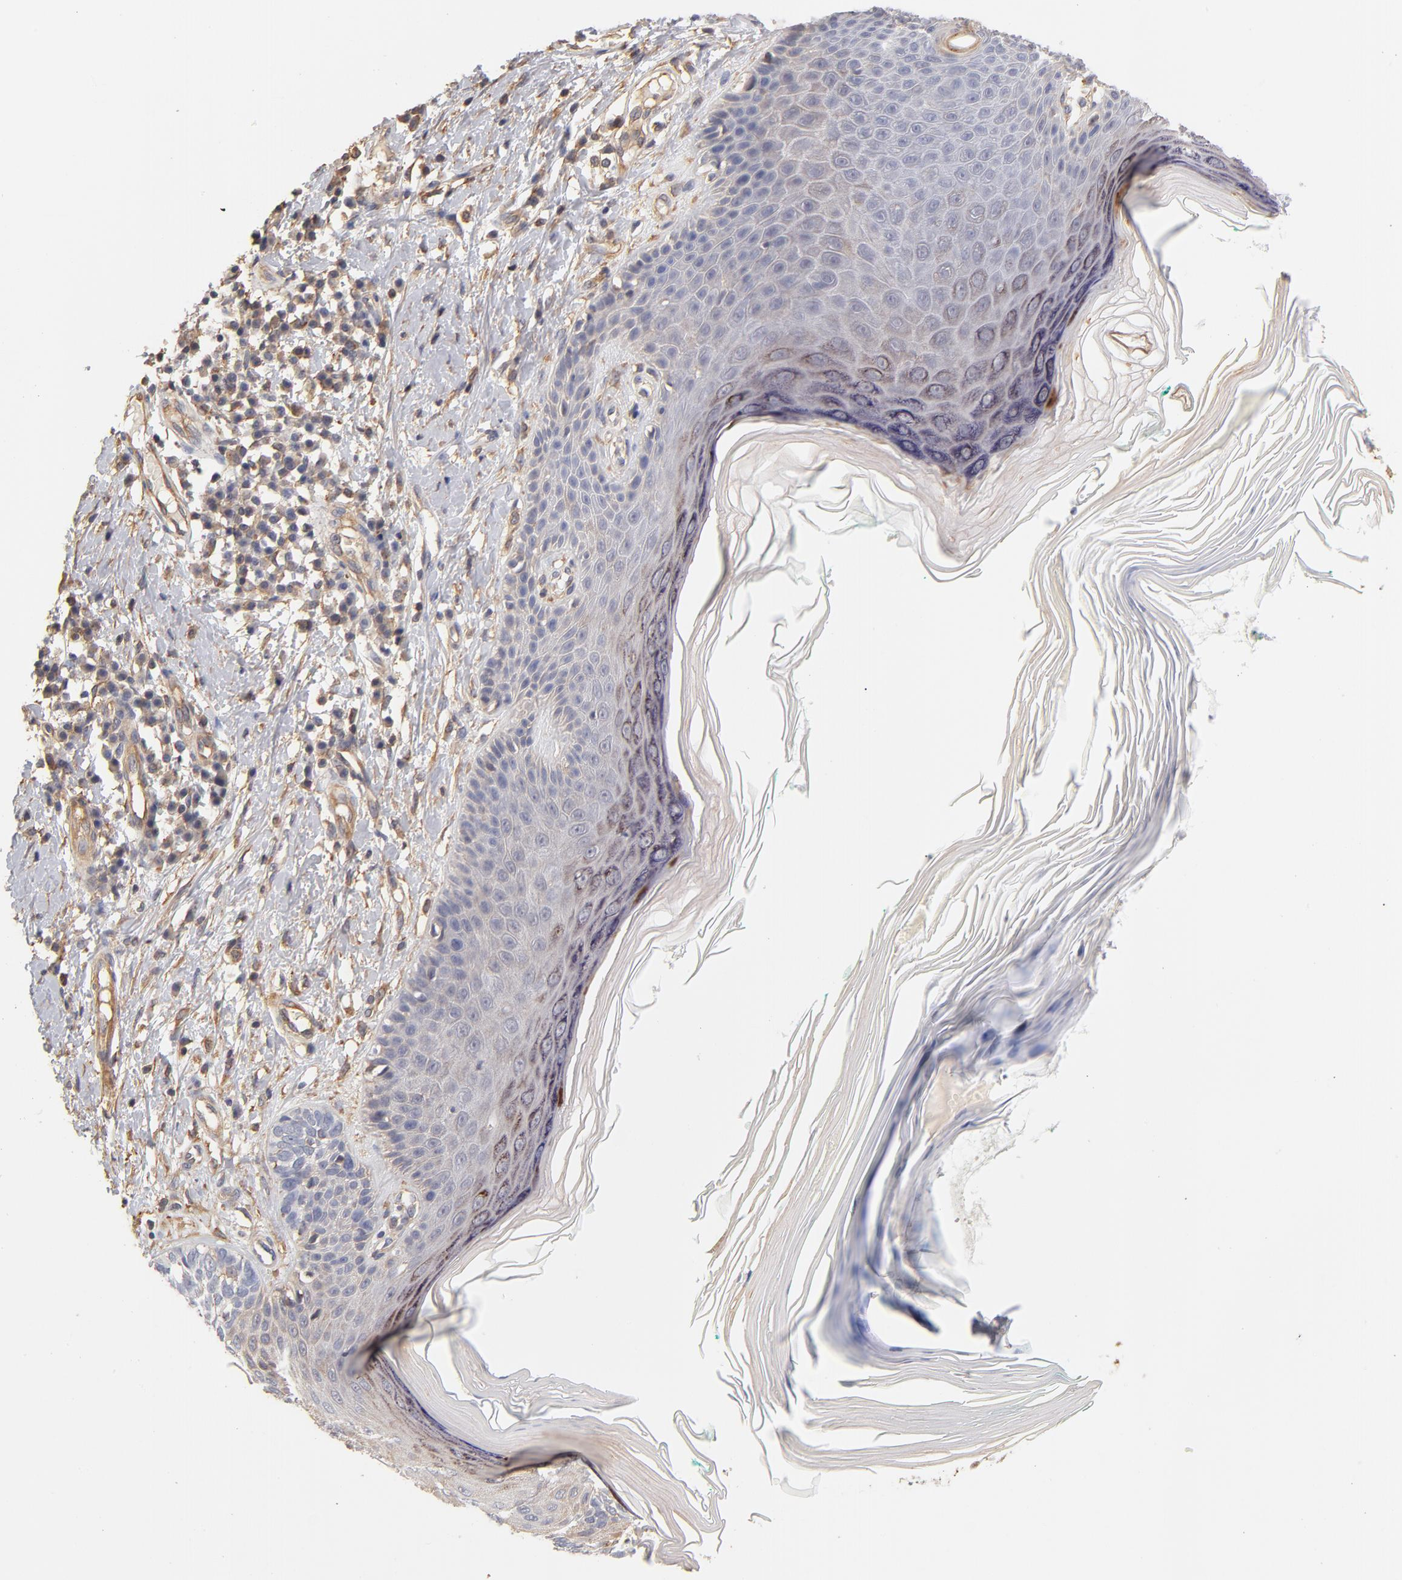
{"staining": {"intensity": "negative", "quantity": "none", "location": "none"}, "tissue": "skin cancer", "cell_type": "Tumor cells", "image_type": "cancer", "snomed": [{"axis": "morphology", "description": "Normal tissue, NOS"}, {"axis": "morphology", "description": "Basal cell carcinoma"}, {"axis": "topography", "description": "Skin"}], "caption": "Immunohistochemistry (IHC) photomicrograph of skin cancer (basal cell carcinoma) stained for a protein (brown), which displays no positivity in tumor cells.", "gene": "FCMR", "patient": {"sex": "male", "age": 77}}